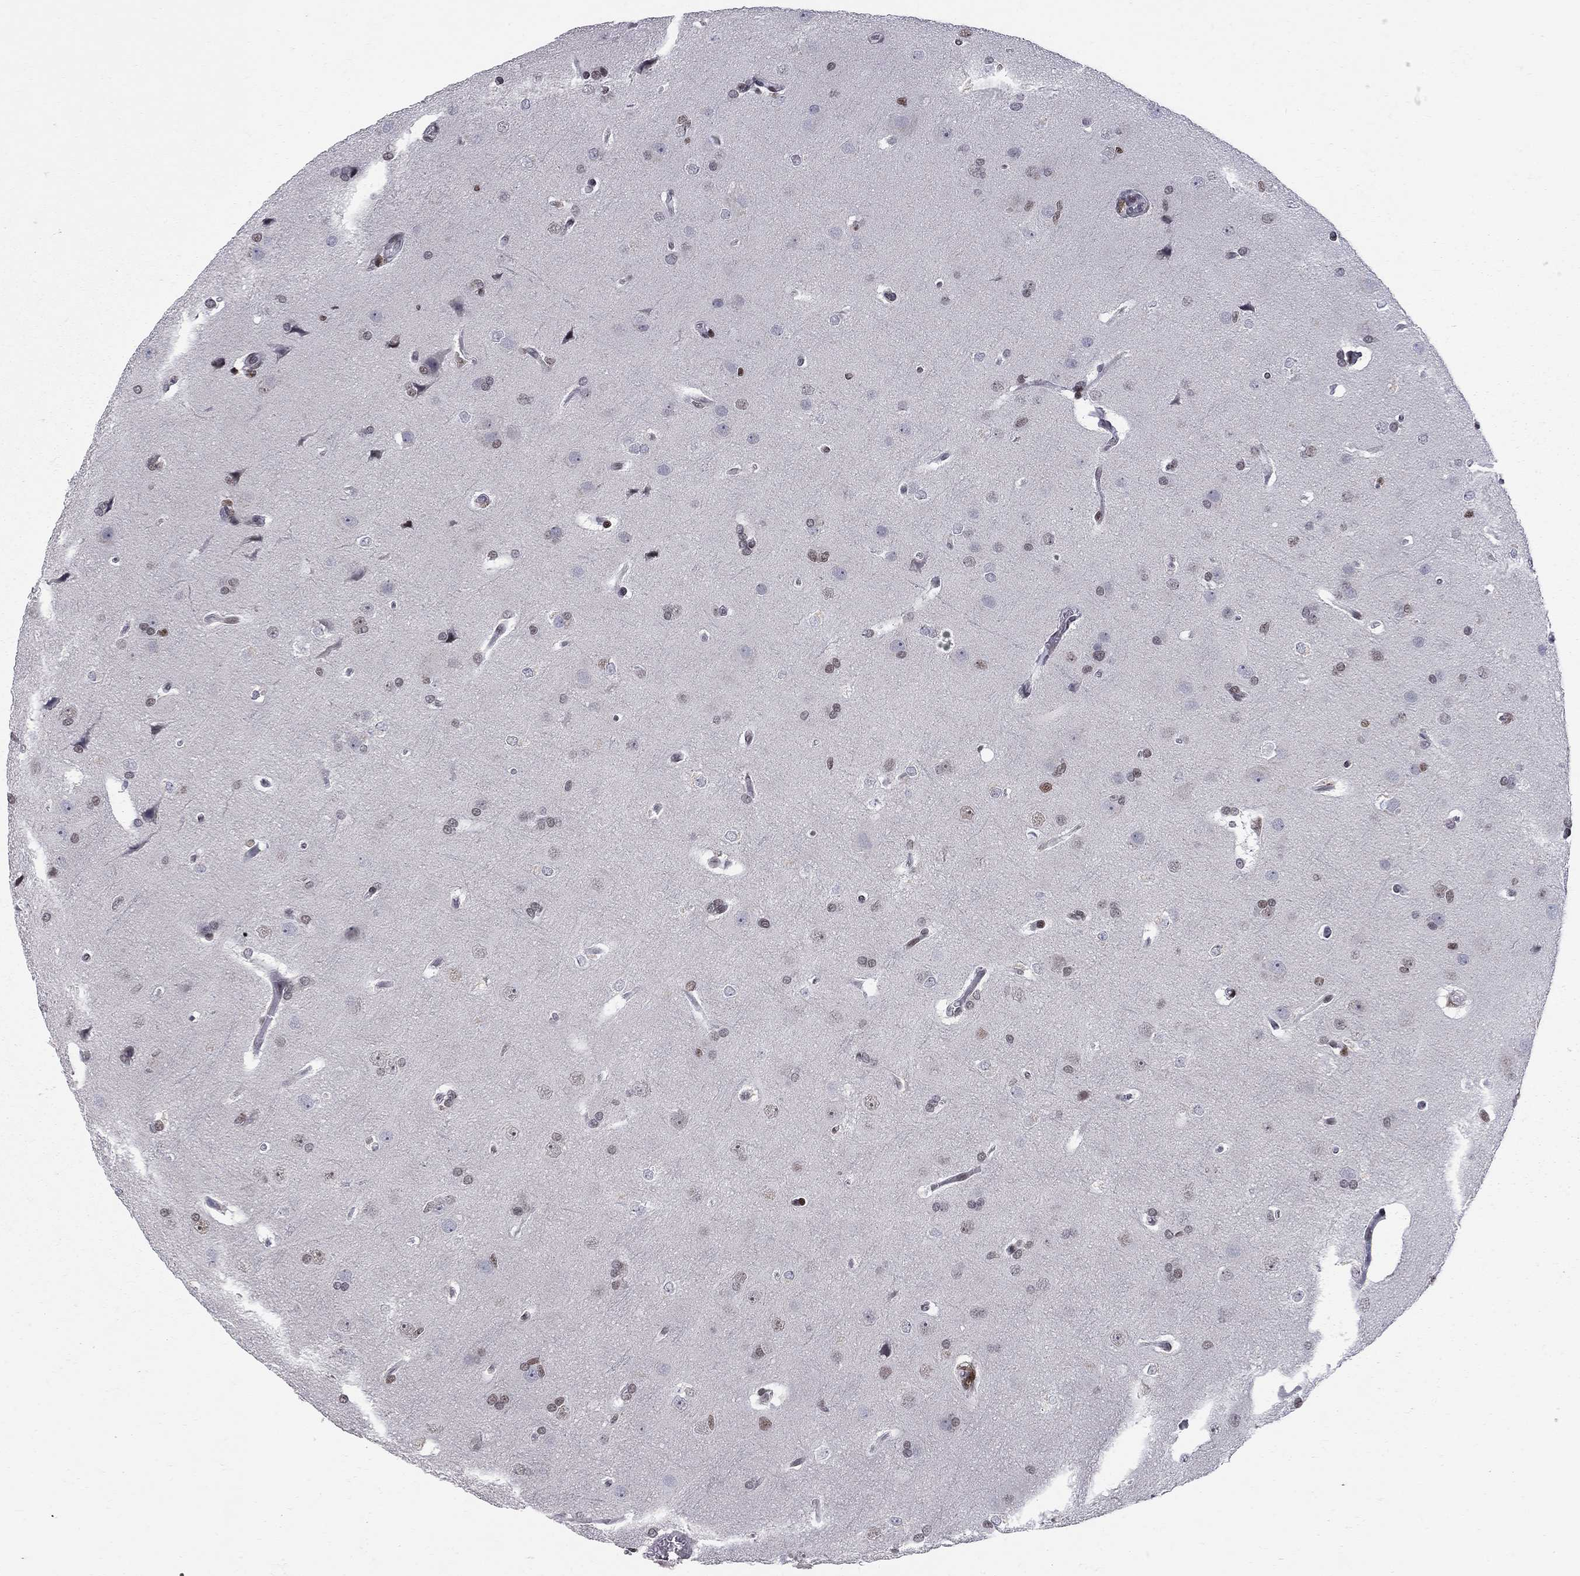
{"staining": {"intensity": "moderate", "quantity": "<25%", "location": "nuclear"}, "tissue": "glioma", "cell_type": "Tumor cells", "image_type": "cancer", "snomed": [{"axis": "morphology", "description": "Glioma, malignant, Low grade"}, {"axis": "topography", "description": "Brain"}], "caption": "Tumor cells reveal low levels of moderate nuclear expression in about <25% of cells in glioma.", "gene": "RNASEH2C", "patient": {"sex": "female", "age": 32}}